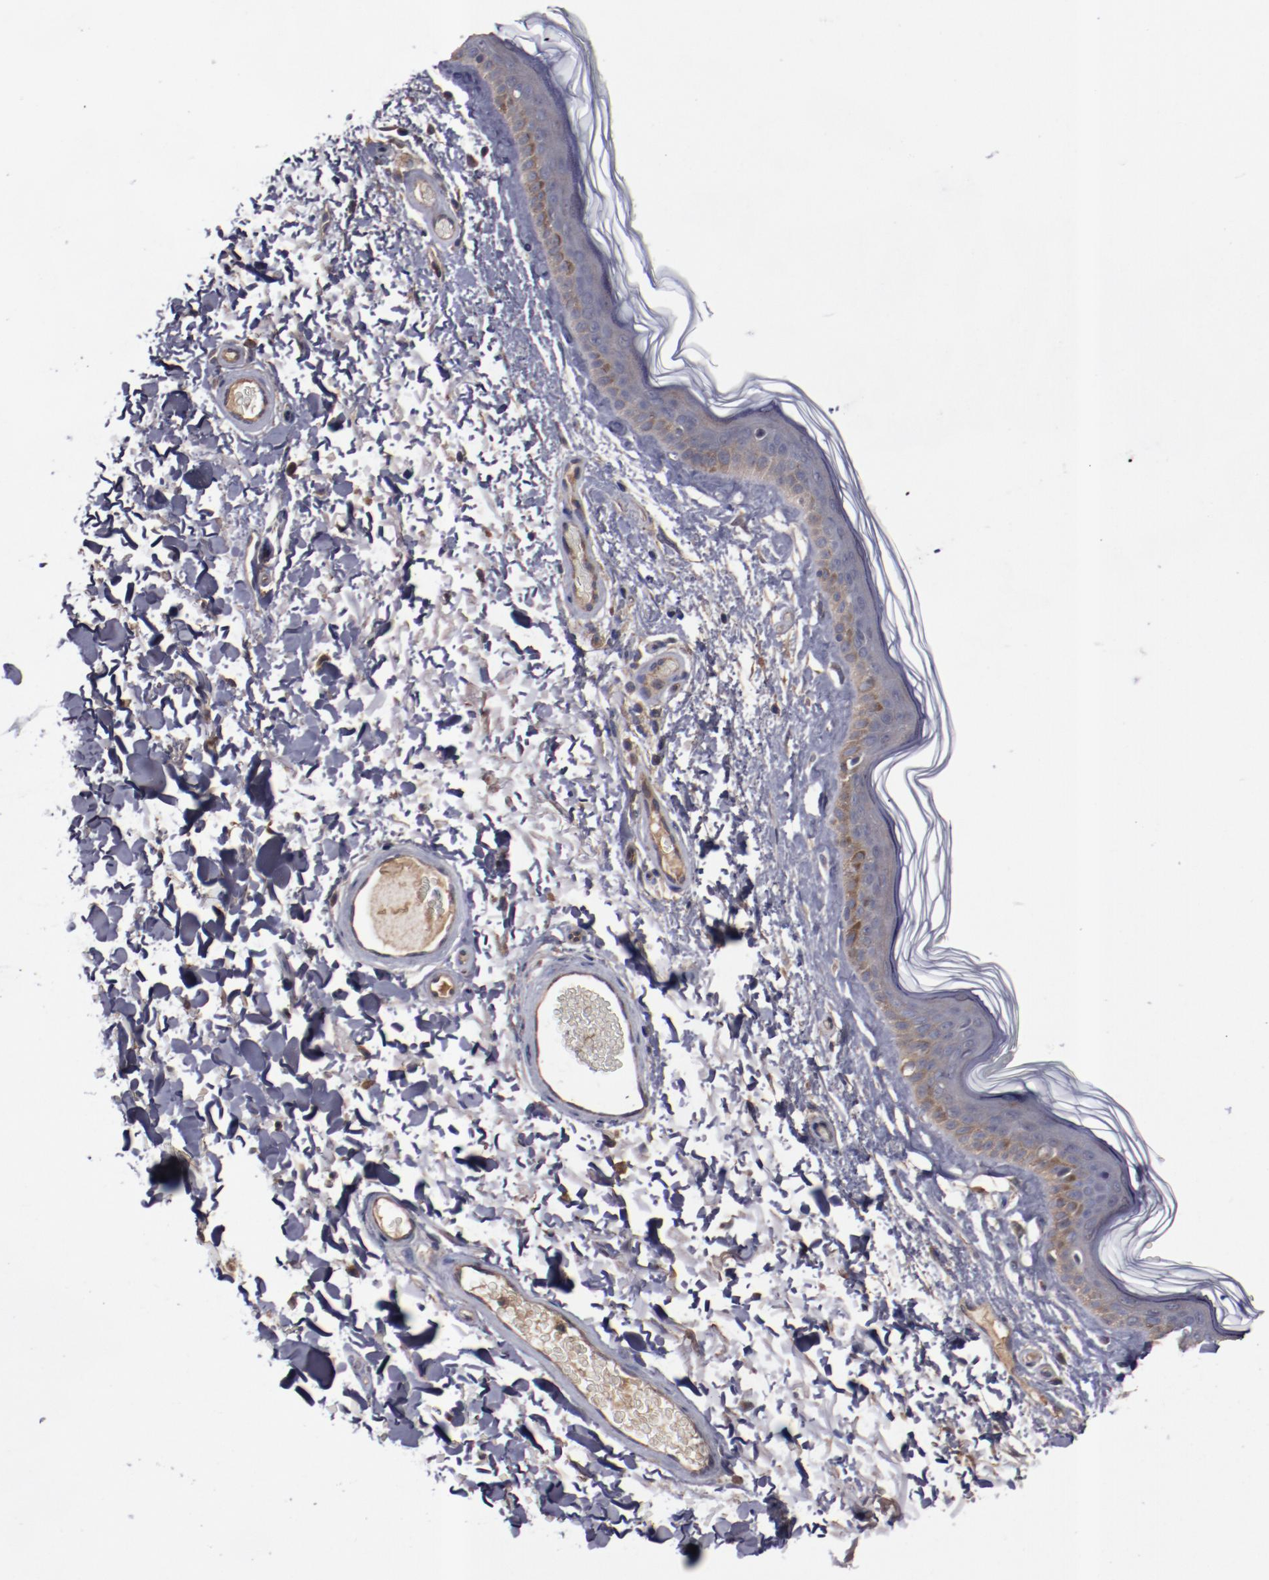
{"staining": {"intensity": "negative", "quantity": "none", "location": "none"}, "tissue": "skin", "cell_type": "Fibroblasts", "image_type": "normal", "snomed": [{"axis": "morphology", "description": "Normal tissue, NOS"}, {"axis": "topography", "description": "Skin"}], "caption": "A high-resolution photomicrograph shows immunohistochemistry (IHC) staining of unremarkable skin, which reveals no significant expression in fibroblasts.", "gene": "DNAAF2", "patient": {"sex": "male", "age": 63}}